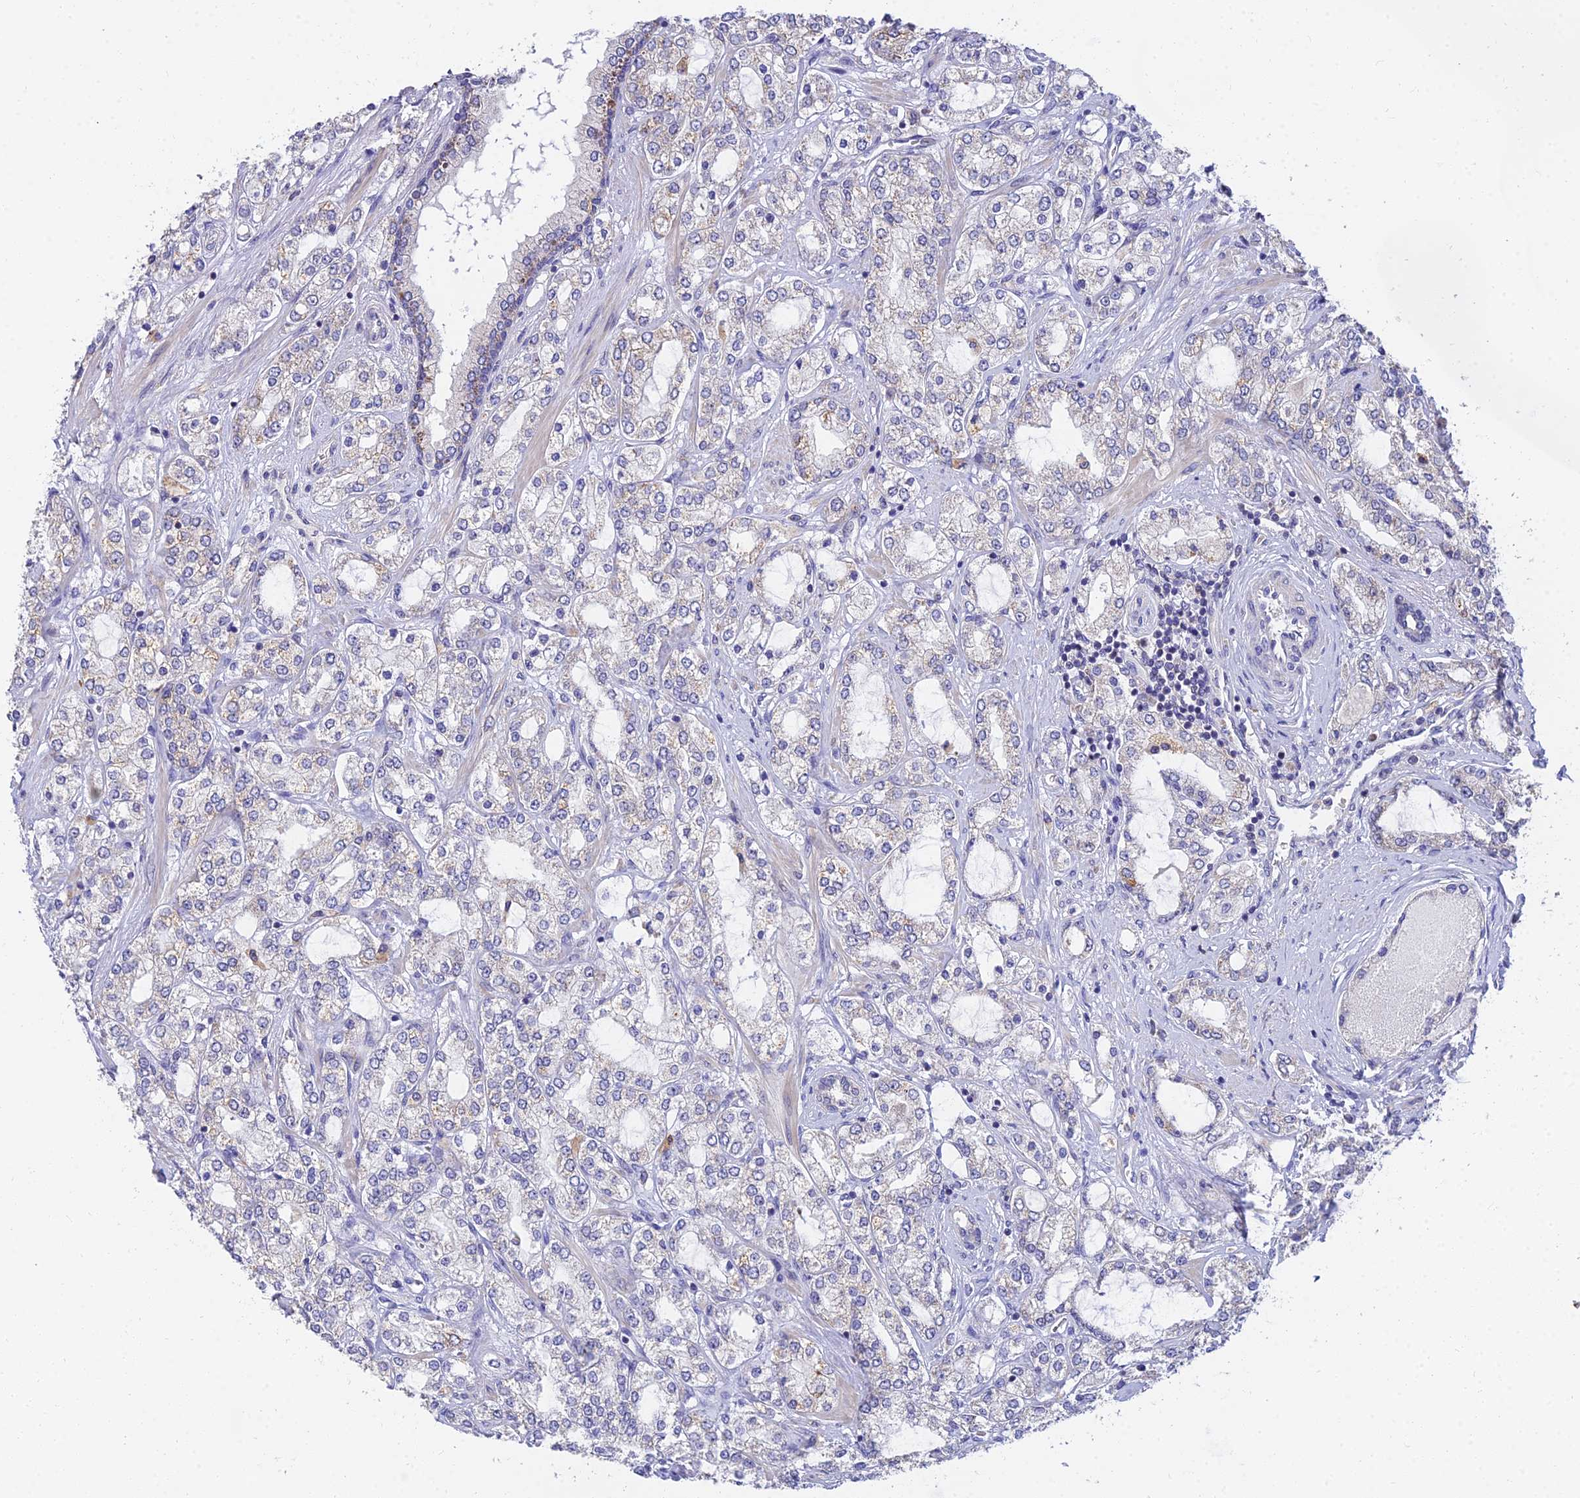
{"staining": {"intensity": "negative", "quantity": "none", "location": "none"}, "tissue": "prostate cancer", "cell_type": "Tumor cells", "image_type": "cancer", "snomed": [{"axis": "morphology", "description": "Adenocarcinoma, High grade"}, {"axis": "topography", "description": "Prostate"}], "caption": "An immunohistochemistry image of prostate cancer (high-grade adenocarcinoma) is shown. There is no staining in tumor cells of prostate cancer (high-grade adenocarcinoma). (DAB (3,3'-diaminobenzidine) immunohistochemistry, high magnification).", "gene": "ARL8B", "patient": {"sex": "male", "age": 64}}